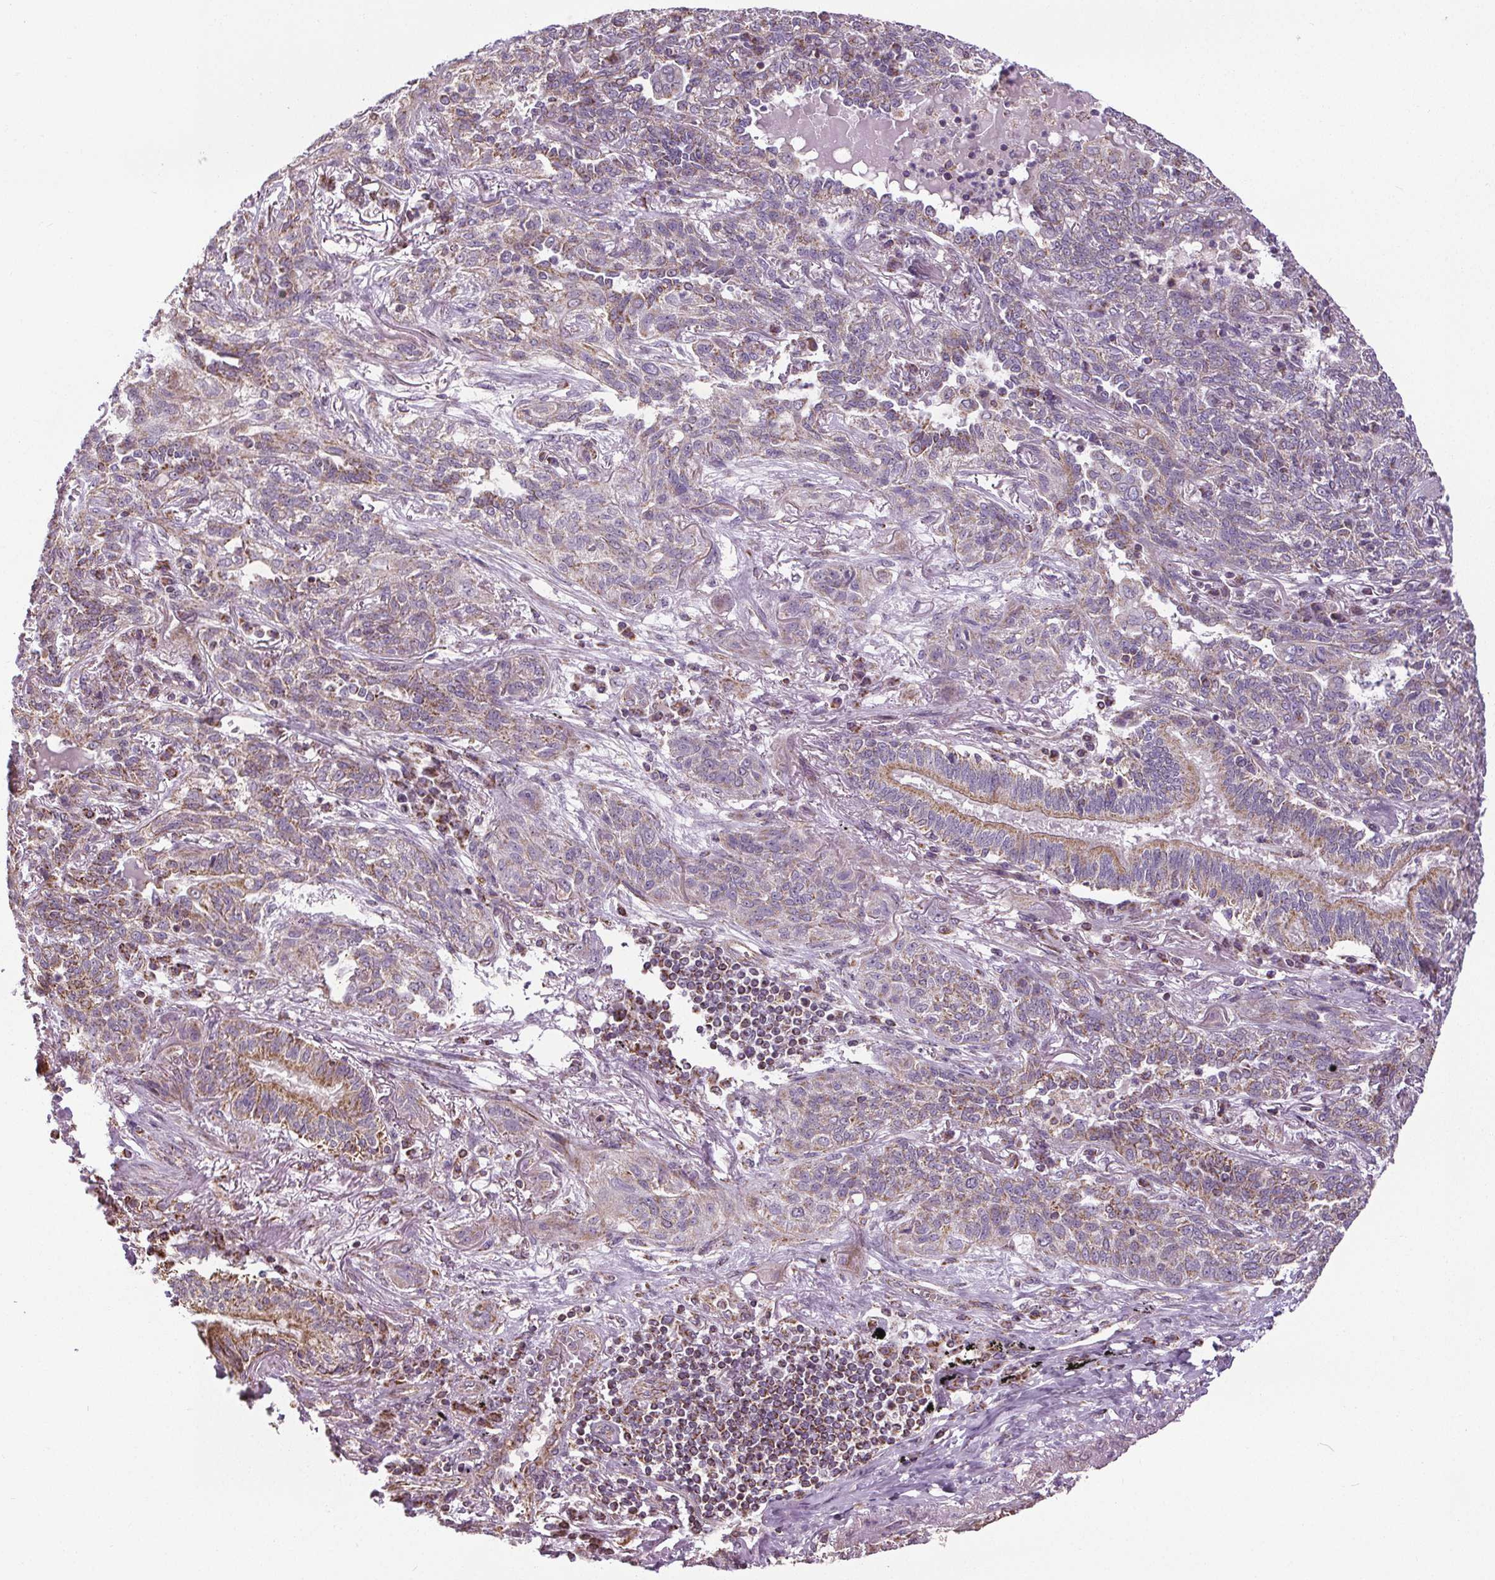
{"staining": {"intensity": "moderate", "quantity": "<25%", "location": "cytoplasmic/membranous"}, "tissue": "lung cancer", "cell_type": "Tumor cells", "image_type": "cancer", "snomed": [{"axis": "morphology", "description": "Squamous cell carcinoma, NOS"}, {"axis": "topography", "description": "Lung"}], "caption": "Squamous cell carcinoma (lung) stained for a protein (brown) exhibits moderate cytoplasmic/membranous positive expression in approximately <25% of tumor cells.", "gene": "ZNF548", "patient": {"sex": "female", "age": 70}}